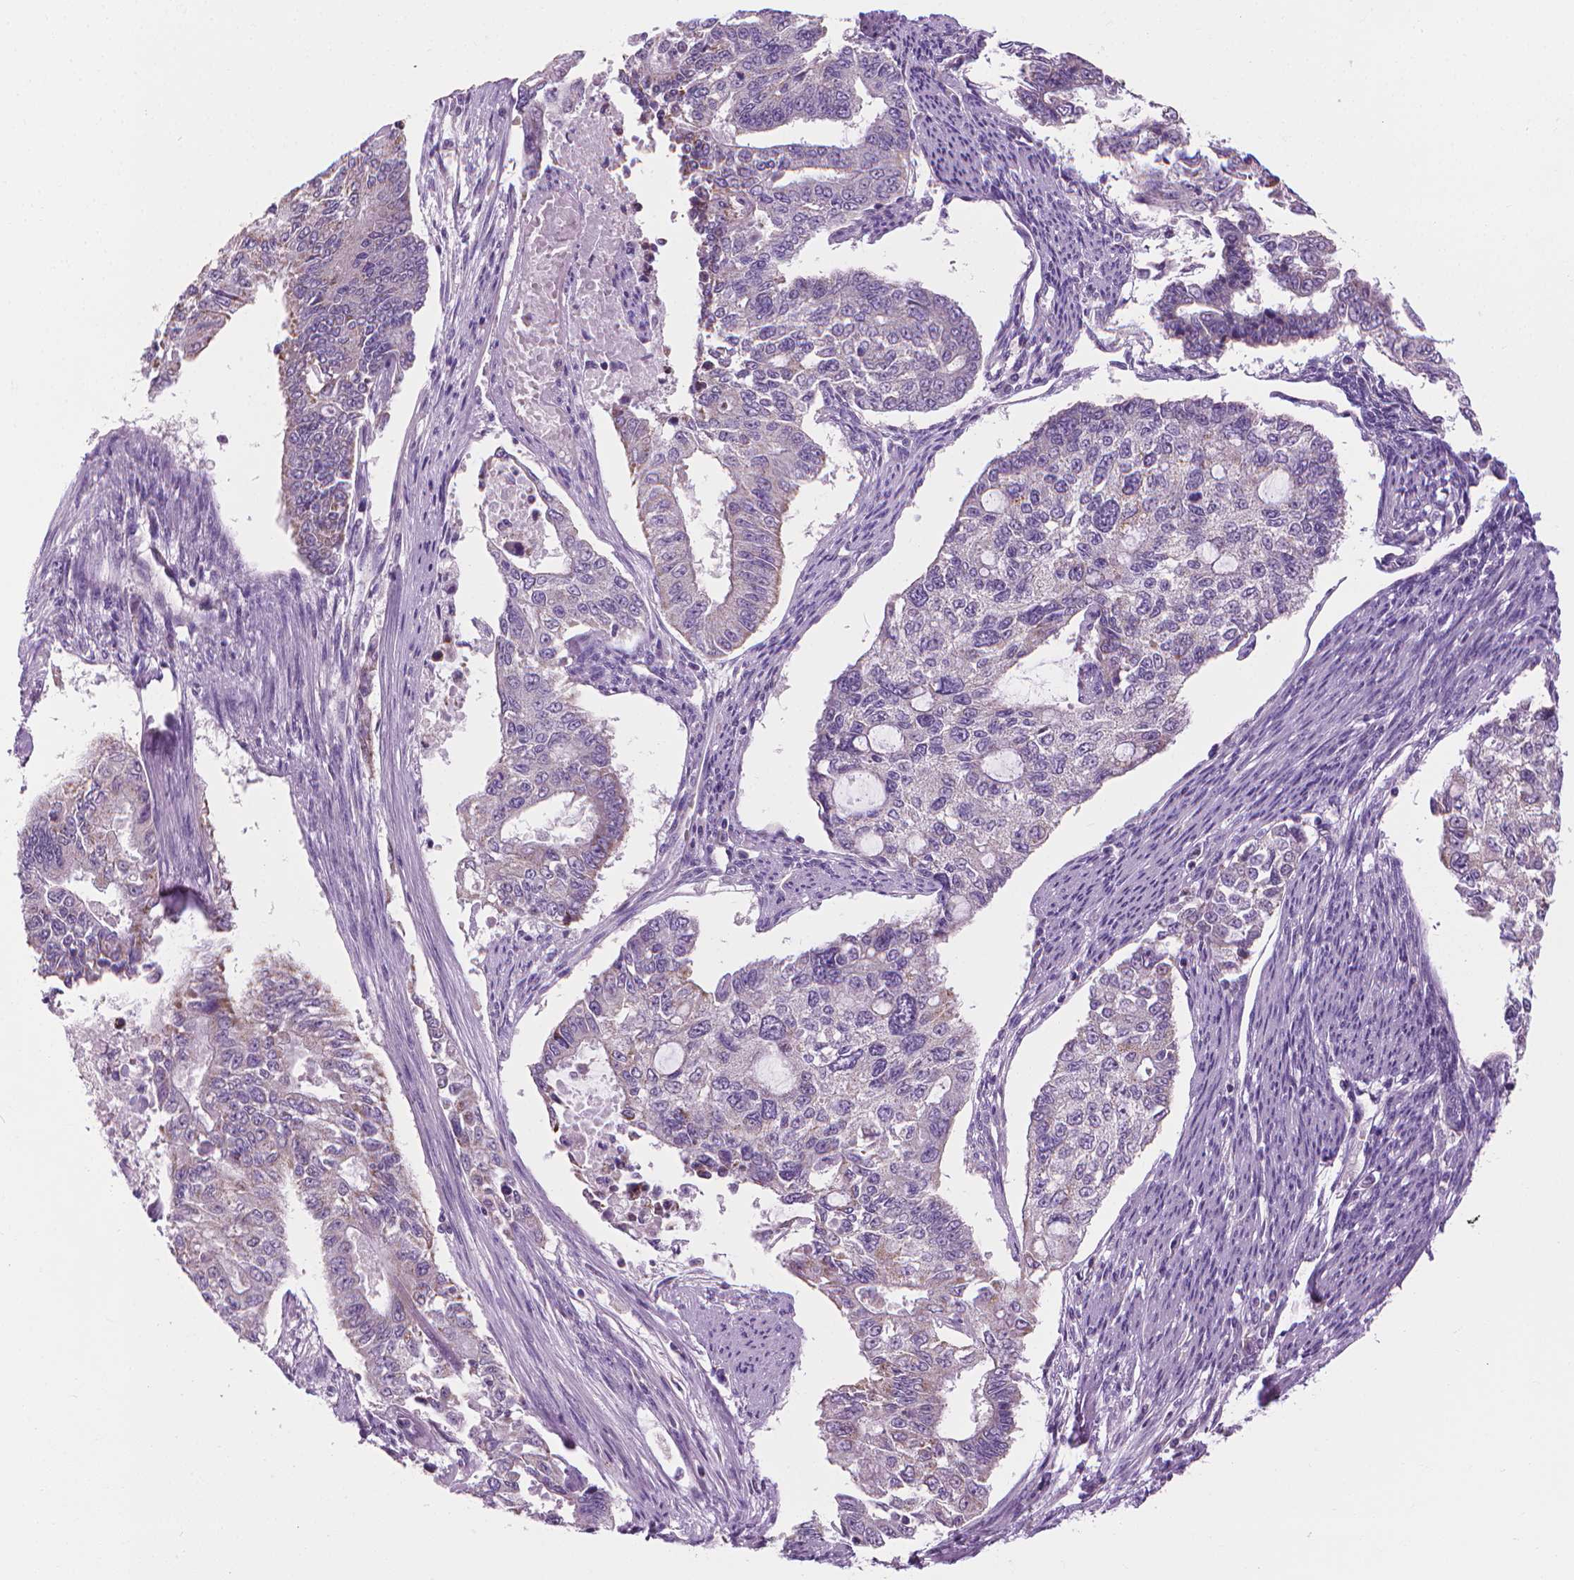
{"staining": {"intensity": "negative", "quantity": "none", "location": "none"}, "tissue": "endometrial cancer", "cell_type": "Tumor cells", "image_type": "cancer", "snomed": [{"axis": "morphology", "description": "Adenocarcinoma, NOS"}, {"axis": "topography", "description": "Uterus"}], "caption": "High power microscopy micrograph of an IHC photomicrograph of adenocarcinoma (endometrial), revealing no significant positivity in tumor cells. Nuclei are stained in blue.", "gene": "CFAP126", "patient": {"sex": "female", "age": 59}}